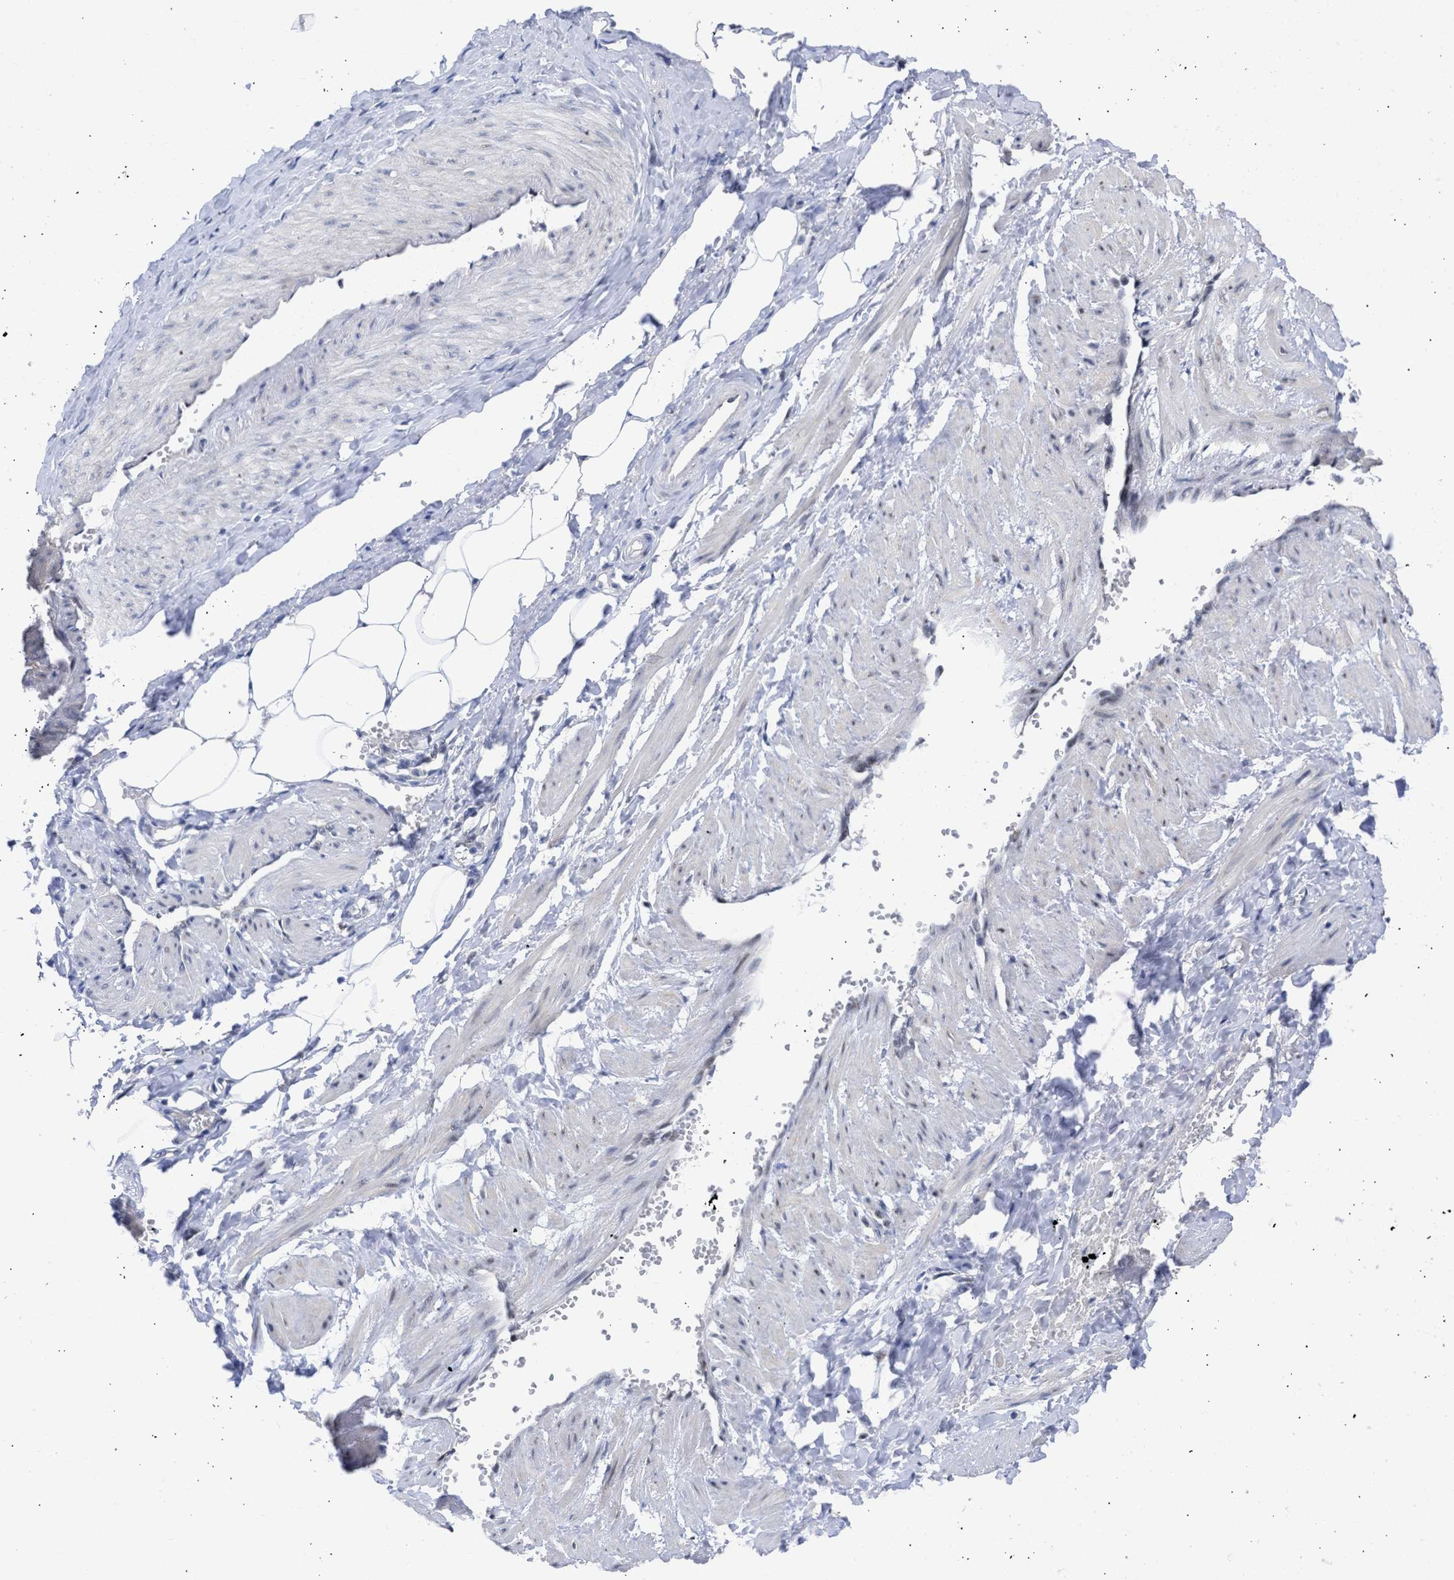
{"staining": {"intensity": "negative", "quantity": "none", "location": "none"}, "tissue": "adipose tissue", "cell_type": "Adipocytes", "image_type": "normal", "snomed": [{"axis": "morphology", "description": "Normal tissue, NOS"}, {"axis": "topography", "description": "Soft tissue"}, {"axis": "topography", "description": "Vascular tissue"}], "caption": "High power microscopy image of an IHC histopathology image of normal adipose tissue, revealing no significant positivity in adipocytes. Nuclei are stained in blue.", "gene": "DDX41", "patient": {"sex": "female", "age": 35}}